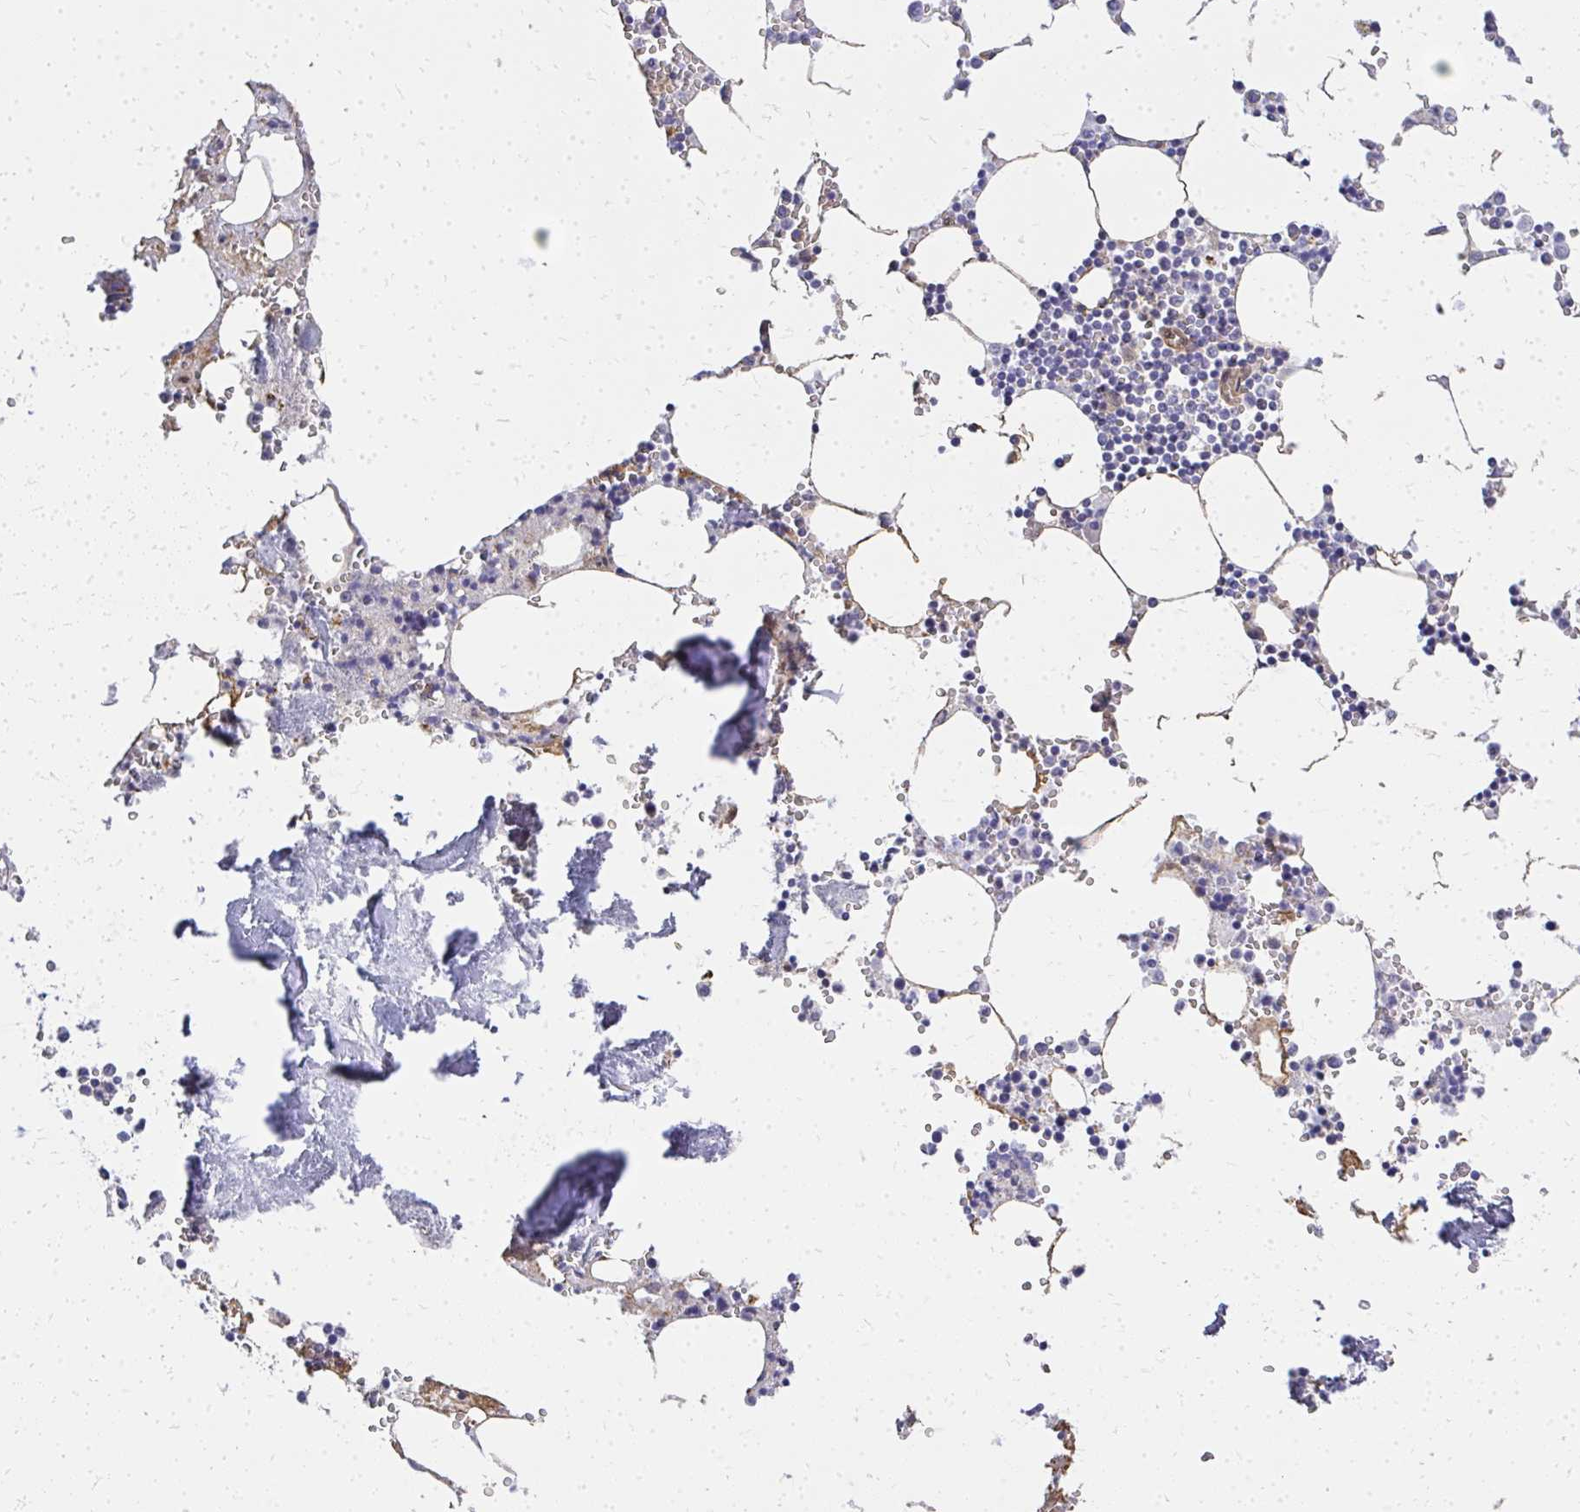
{"staining": {"intensity": "moderate", "quantity": "<25%", "location": "cytoplasmic/membranous"}, "tissue": "bone marrow", "cell_type": "Hematopoietic cells", "image_type": "normal", "snomed": [{"axis": "morphology", "description": "Normal tissue, NOS"}, {"axis": "topography", "description": "Bone marrow"}], "caption": "Protein expression analysis of unremarkable human bone marrow reveals moderate cytoplasmic/membranous staining in about <25% of hematopoietic cells.", "gene": "ENSG00000258472", "patient": {"sex": "male", "age": 54}}